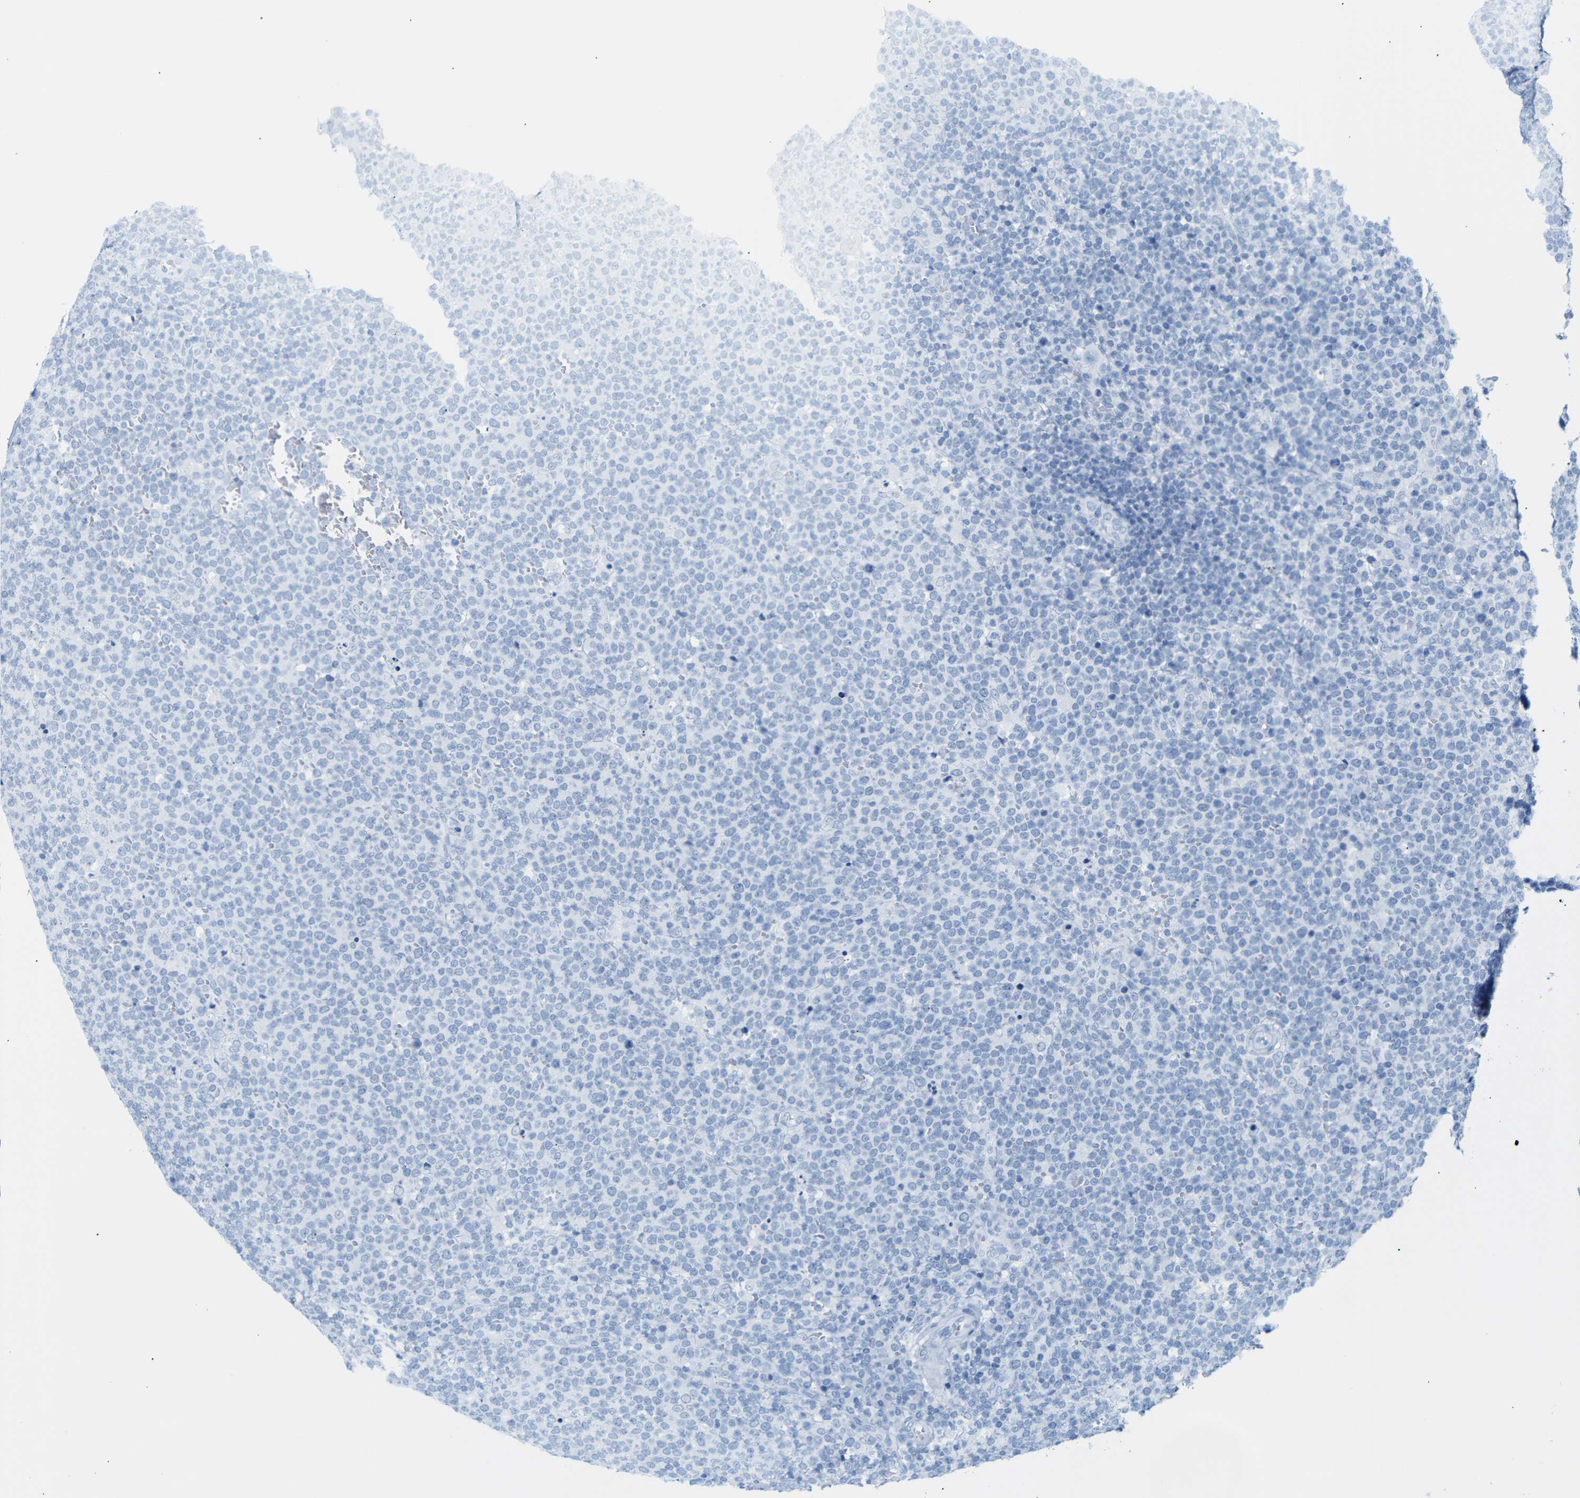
{"staining": {"intensity": "negative", "quantity": "none", "location": "none"}, "tissue": "lymphoma", "cell_type": "Tumor cells", "image_type": "cancer", "snomed": [{"axis": "morphology", "description": "Malignant lymphoma, non-Hodgkin's type, High grade"}, {"axis": "topography", "description": "Lymph node"}], "caption": "High-grade malignant lymphoma, non-Hodgkin's type was stained to show a protein in brown. There is no significant staining in tumor cells.", "gene": "DYNAP", "patient": {"sex": "male", "age": 61}}